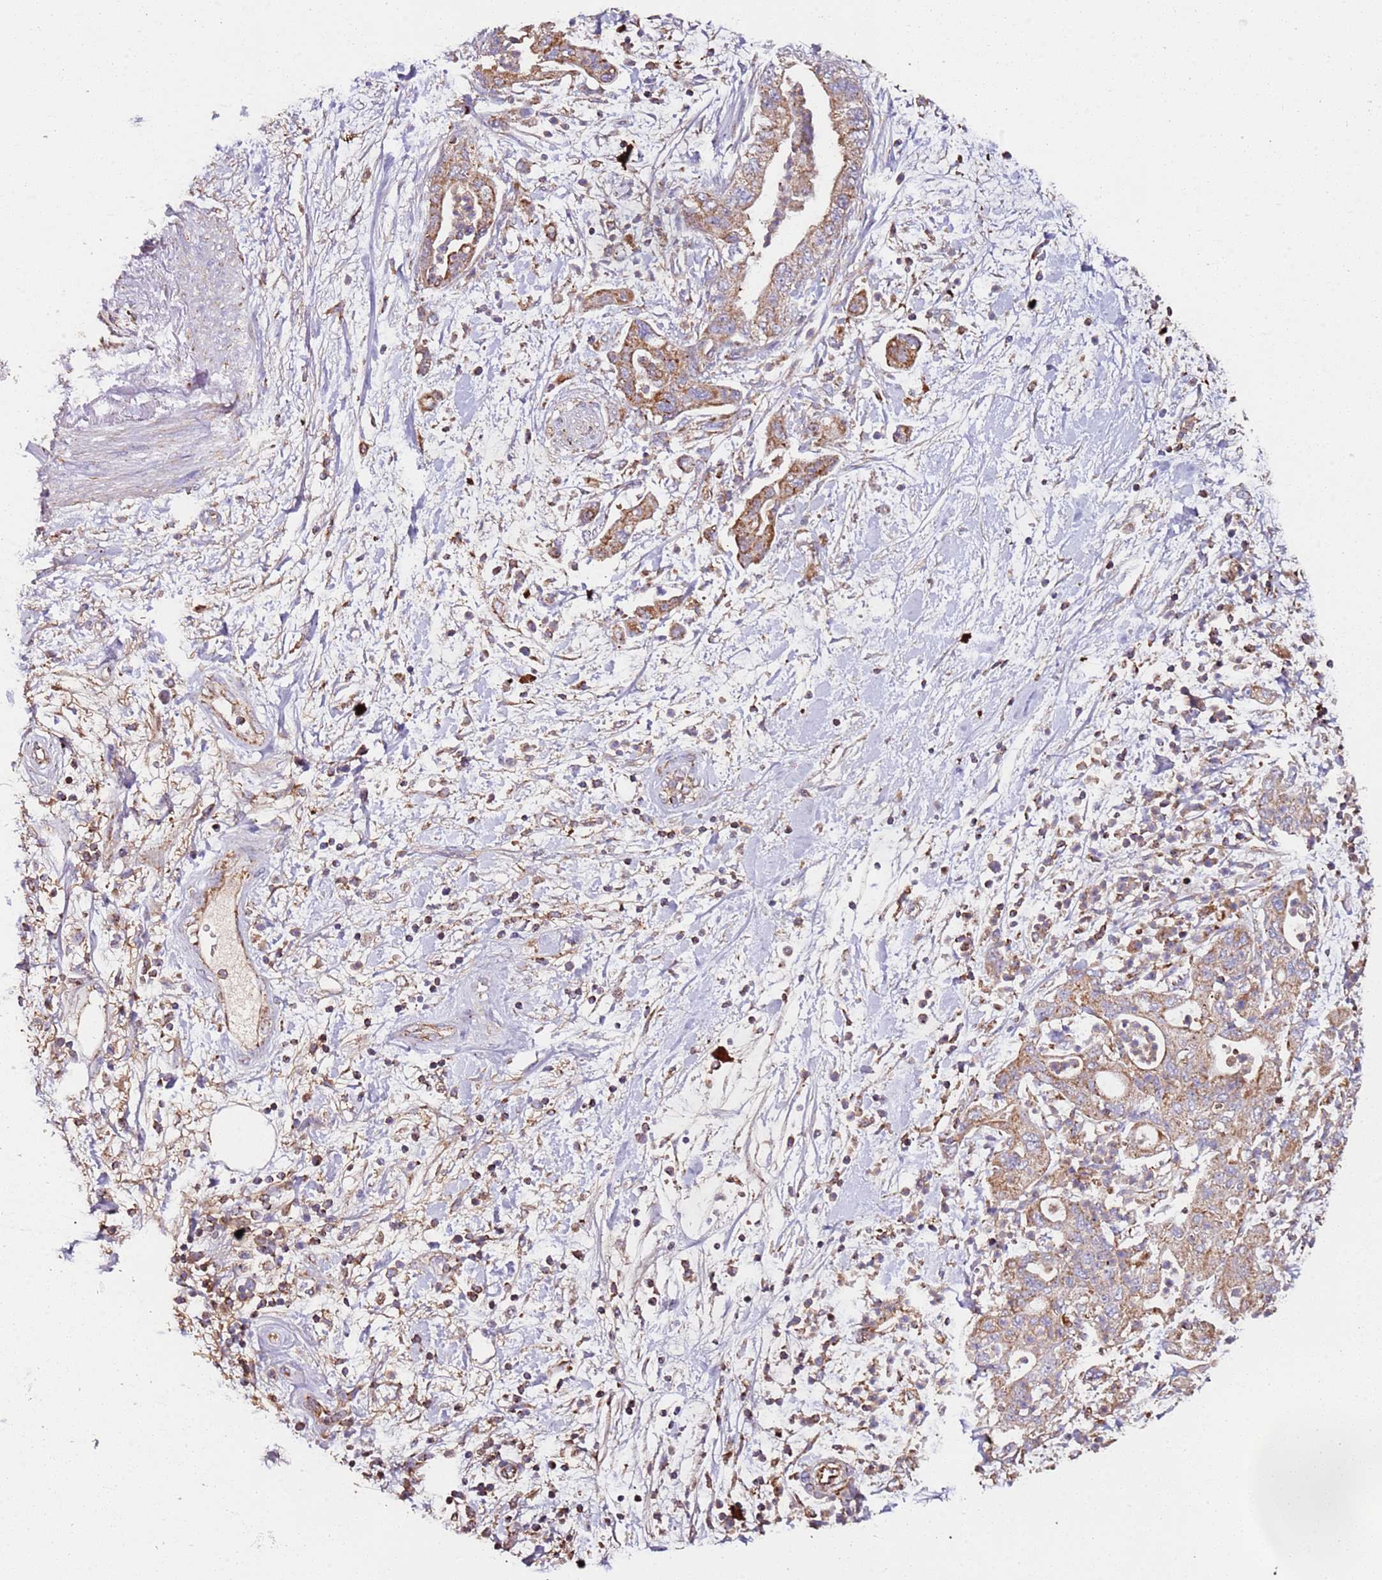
{"staining": {"intensity": "moderate", "quantity": ">75%", "location": "cytoplasmic/membranous"}, "tissue": "pancreatic cancer", "cell_type": "Tumor cells", "image_type": "cancer", "snomed": [{"axis": "morphology", "description": "Adenocarcinoma, NOS"}, {"axis": "topography", "description": "Pancreas"}], "caption": "Human pancreatic cancer stained with a protein marker exhibits moderate staining in tumor cells.", "gene": "RMND5A", "patient": {"sex": "female", "age": 73}}